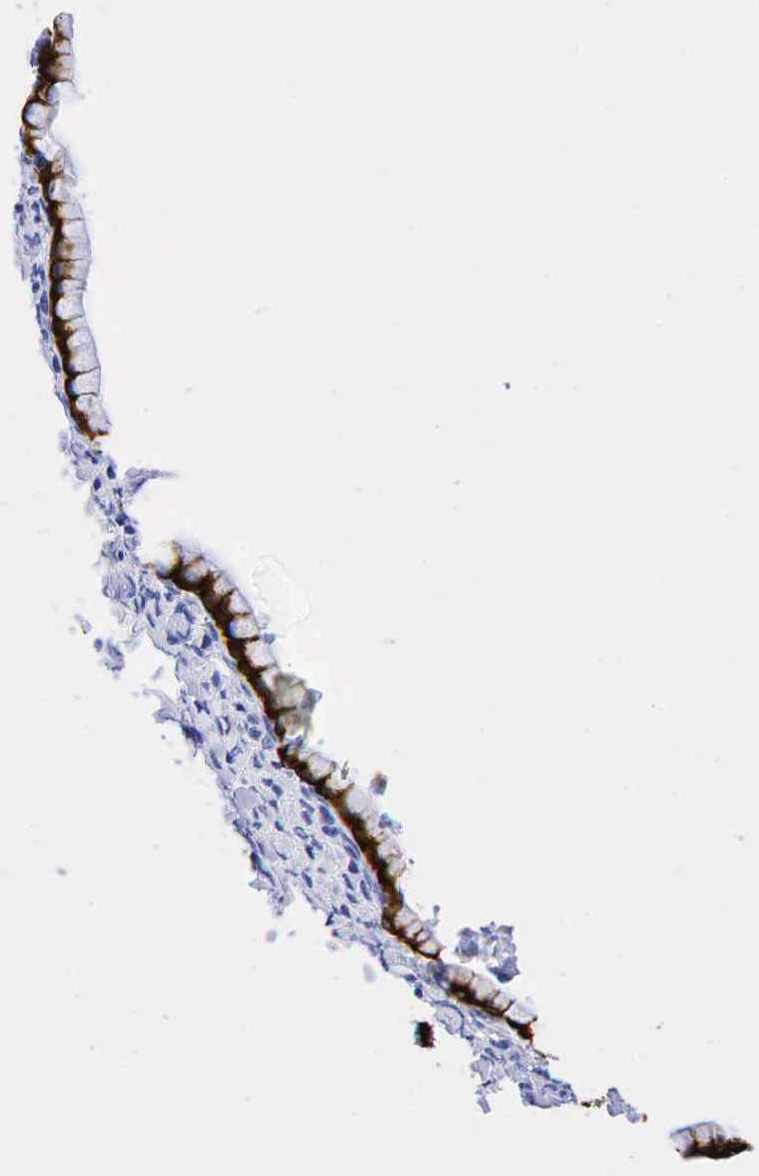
{"staining": {"intensity": "strong", "quantity": ">75%", "location": "cytoplasmic/membranous"}, "tissue": "ovarian cancer", "cell_type": "Tumor cells", "image_type": "cancer", "snomed": [{"axis": "morphology", "description": "Cystadenocarcinoma, mucinous, NOS"}, {"axis": "topography", "description": "Ovary"}], "caption": "Human mucinous cystadenocarcinoma (ovarian) stained with a brown dye displays strong cytoplasmic/membranous positive expression in about >75% of tumor cells.", "gene": "KRT18", "patient": {"sex": "female", "age": 25}}